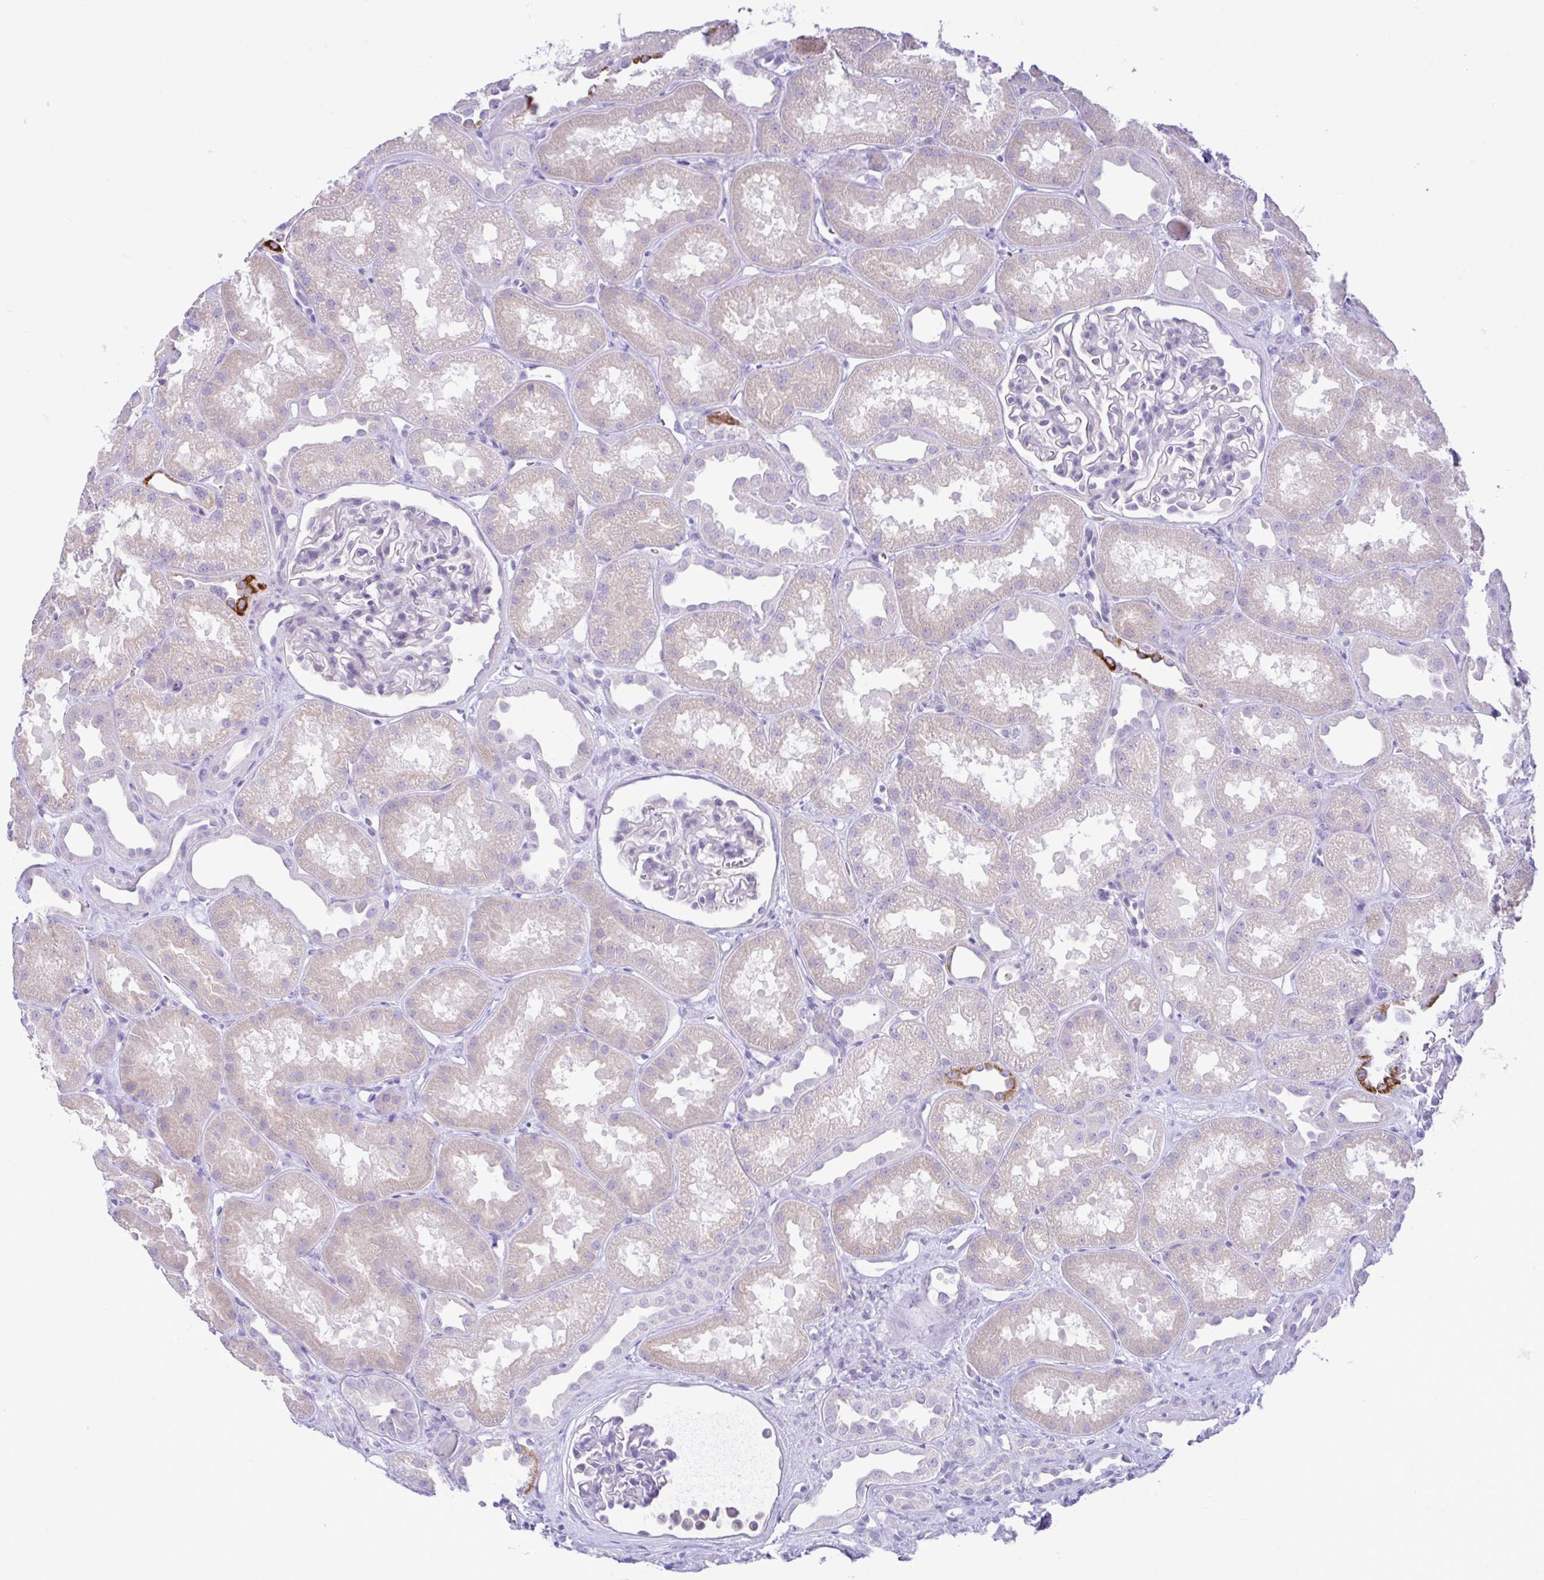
{"staining": {"intensity": "negative", "quantity": "none", "location": "none"}, "tissue": "kidney", "cell_type": "Cells in glomeruli", "image_type": "normal", "snomed": [{"axis": "morphology", "description": "Normal tissue, NOS"}, {"axis": "topography", "description": "Kidney"}], "caption": "Cells in glomeruli show no significant staining in normal kidney.", "gene": "ZNF101", "patient": {"sex": "male", "age": 61}}